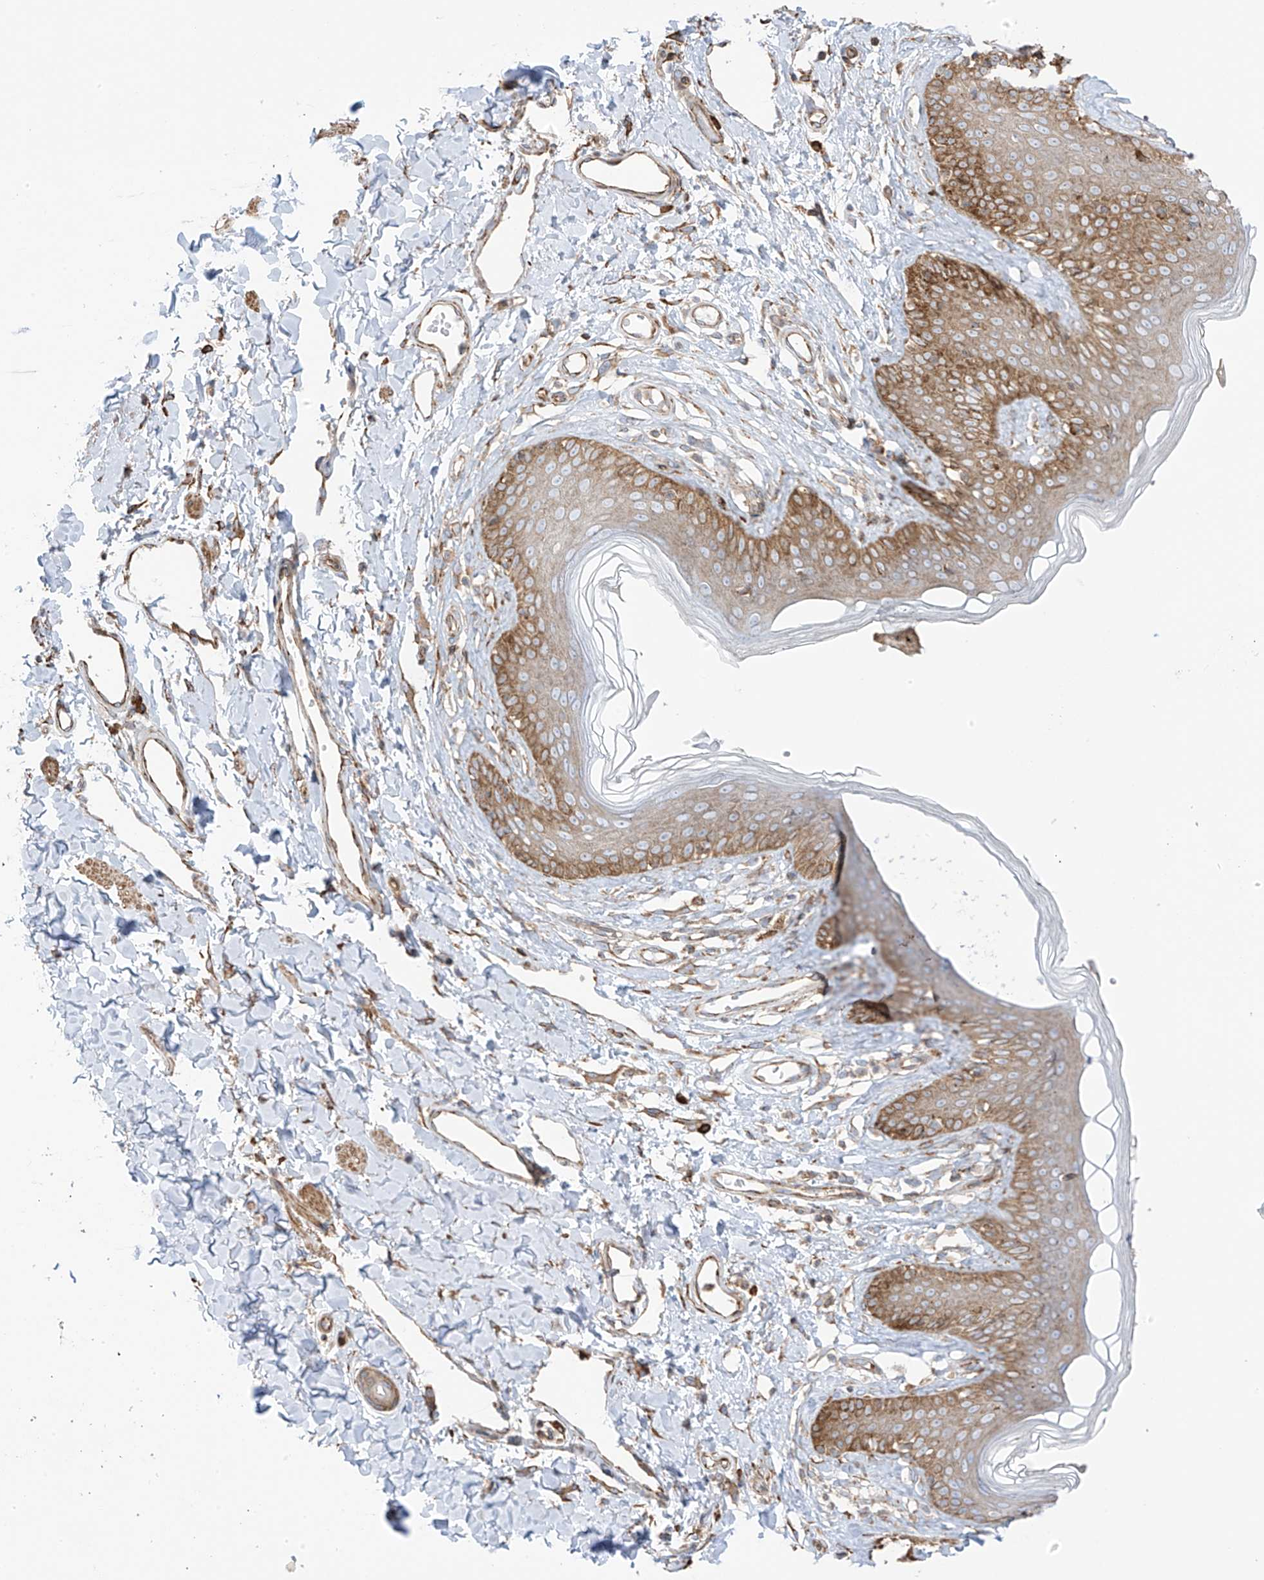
{"staining": {"intensity": "strong", "quantity": ">75%", "location": "cytoplasmic/membranous"}, "tissue": "skin", "cell_type": "Epidermal cells", "image_type": "normal", "snomed": [{"axis": "morphology", "description": "Normal tissue, NOS"}, {"axis": "morphology", "description": "Squamous cell carcinoma, NOS"}, {"axis": "topography", "description": "Vulva"}], "caption": "There is high levels of strong cytoplasmic/membranous staining in epidermal cells of normal skin, as demonstrated by immunohistochemical staining (brown color).", "gene": "XKR3", "patient": {"sex": "female", "age": 85}}